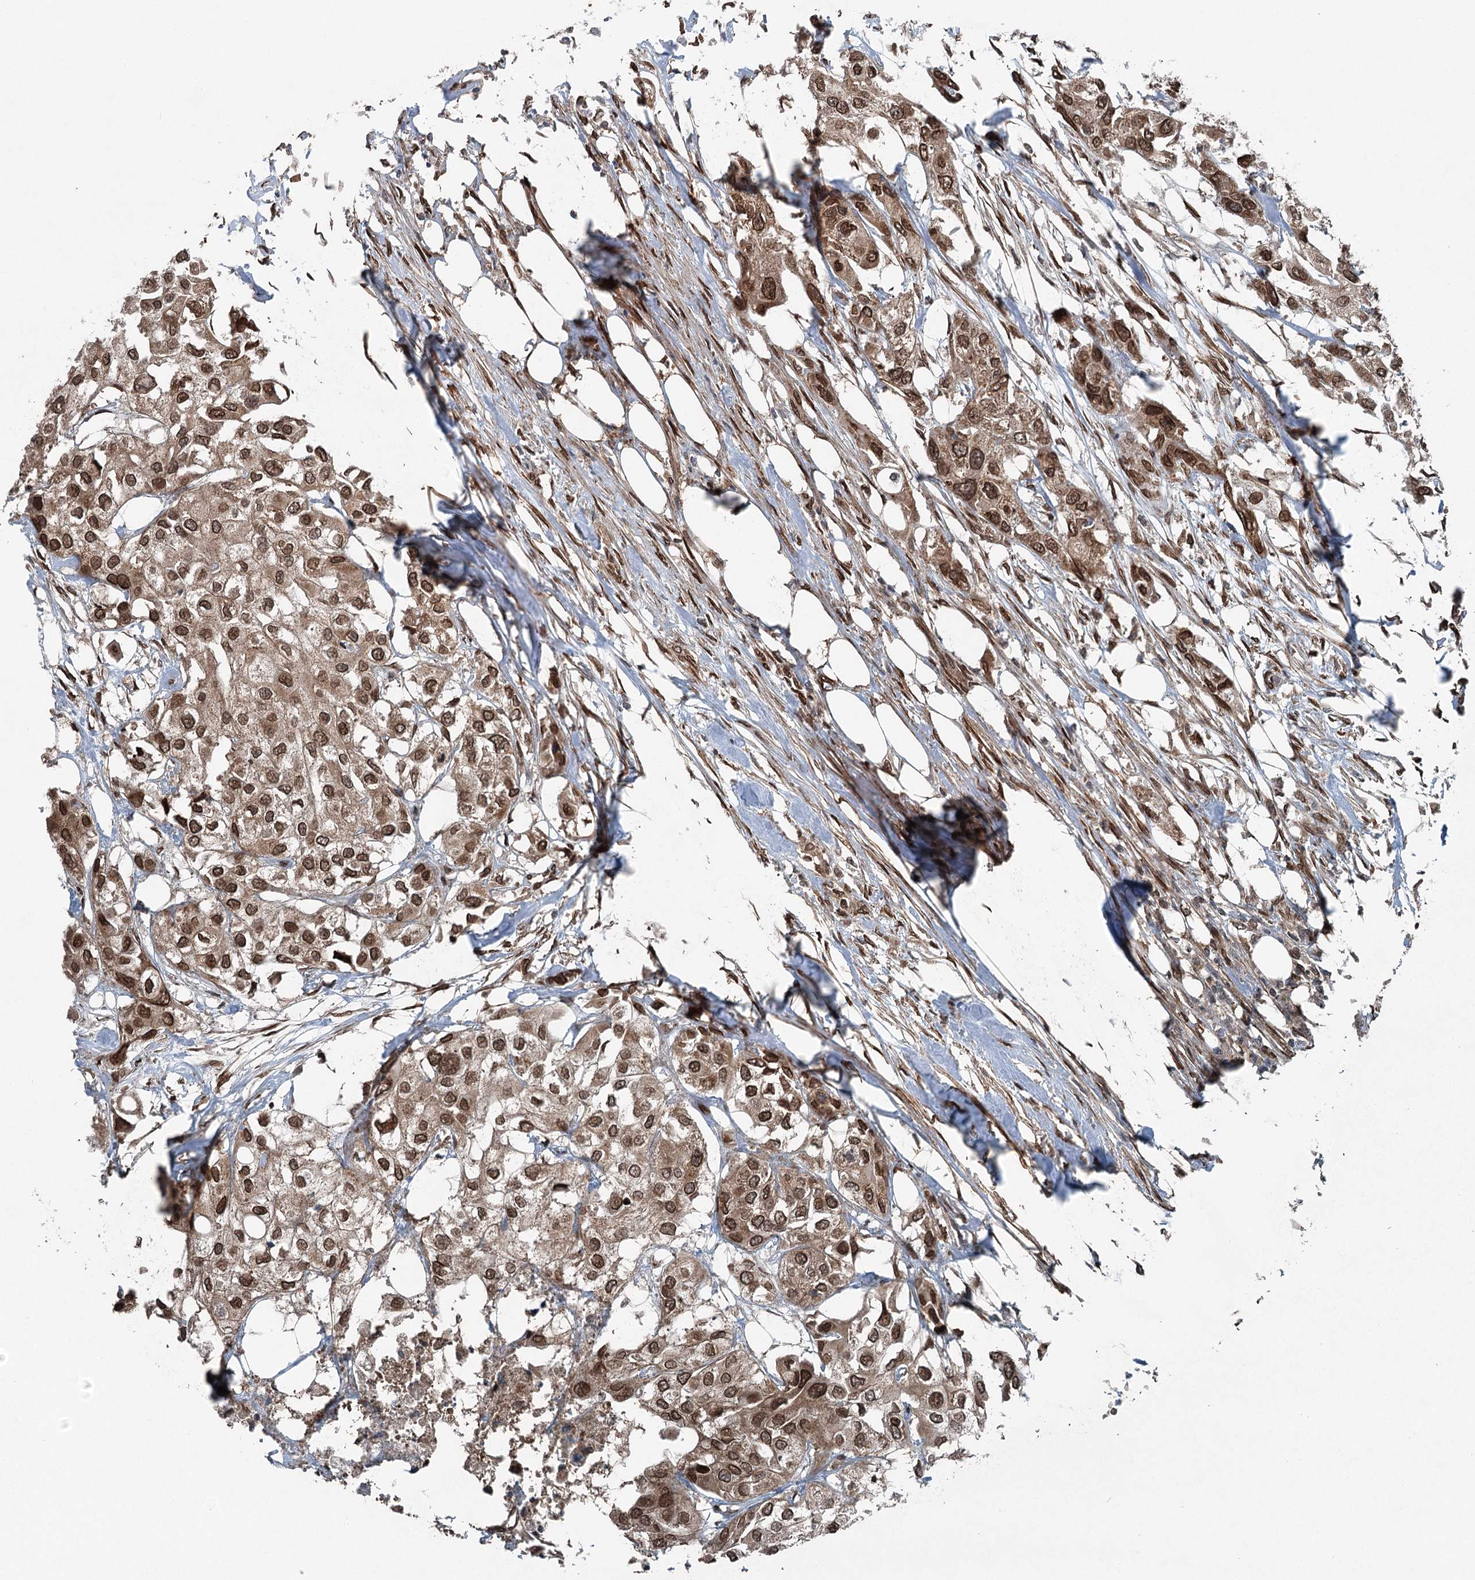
{"staining": {"intensity": "moderate", "quantity": ">75%", "location": "cytoplasmic/membranous,nuclear"}, "tissue": "urothelial cancer", "cell_type": "Tumor cells", "image_type": "cancer", "snomed": [{"axis": "morphology", "description": "Urothelial carcinoma, High grade"}, {"axis": "topography", "description": "Urinary bladder"}], "caption": "Immunohistochemistry (IHC) micrograph of human urothelial cancer stained for a protein (brown), which shows medium levels of moderate cytoplasmic/membranous and nuclear staining in about >75% of tumor cells.", "gene": "BCKDHA", "patient": {"sex": "male", "age": 64}}